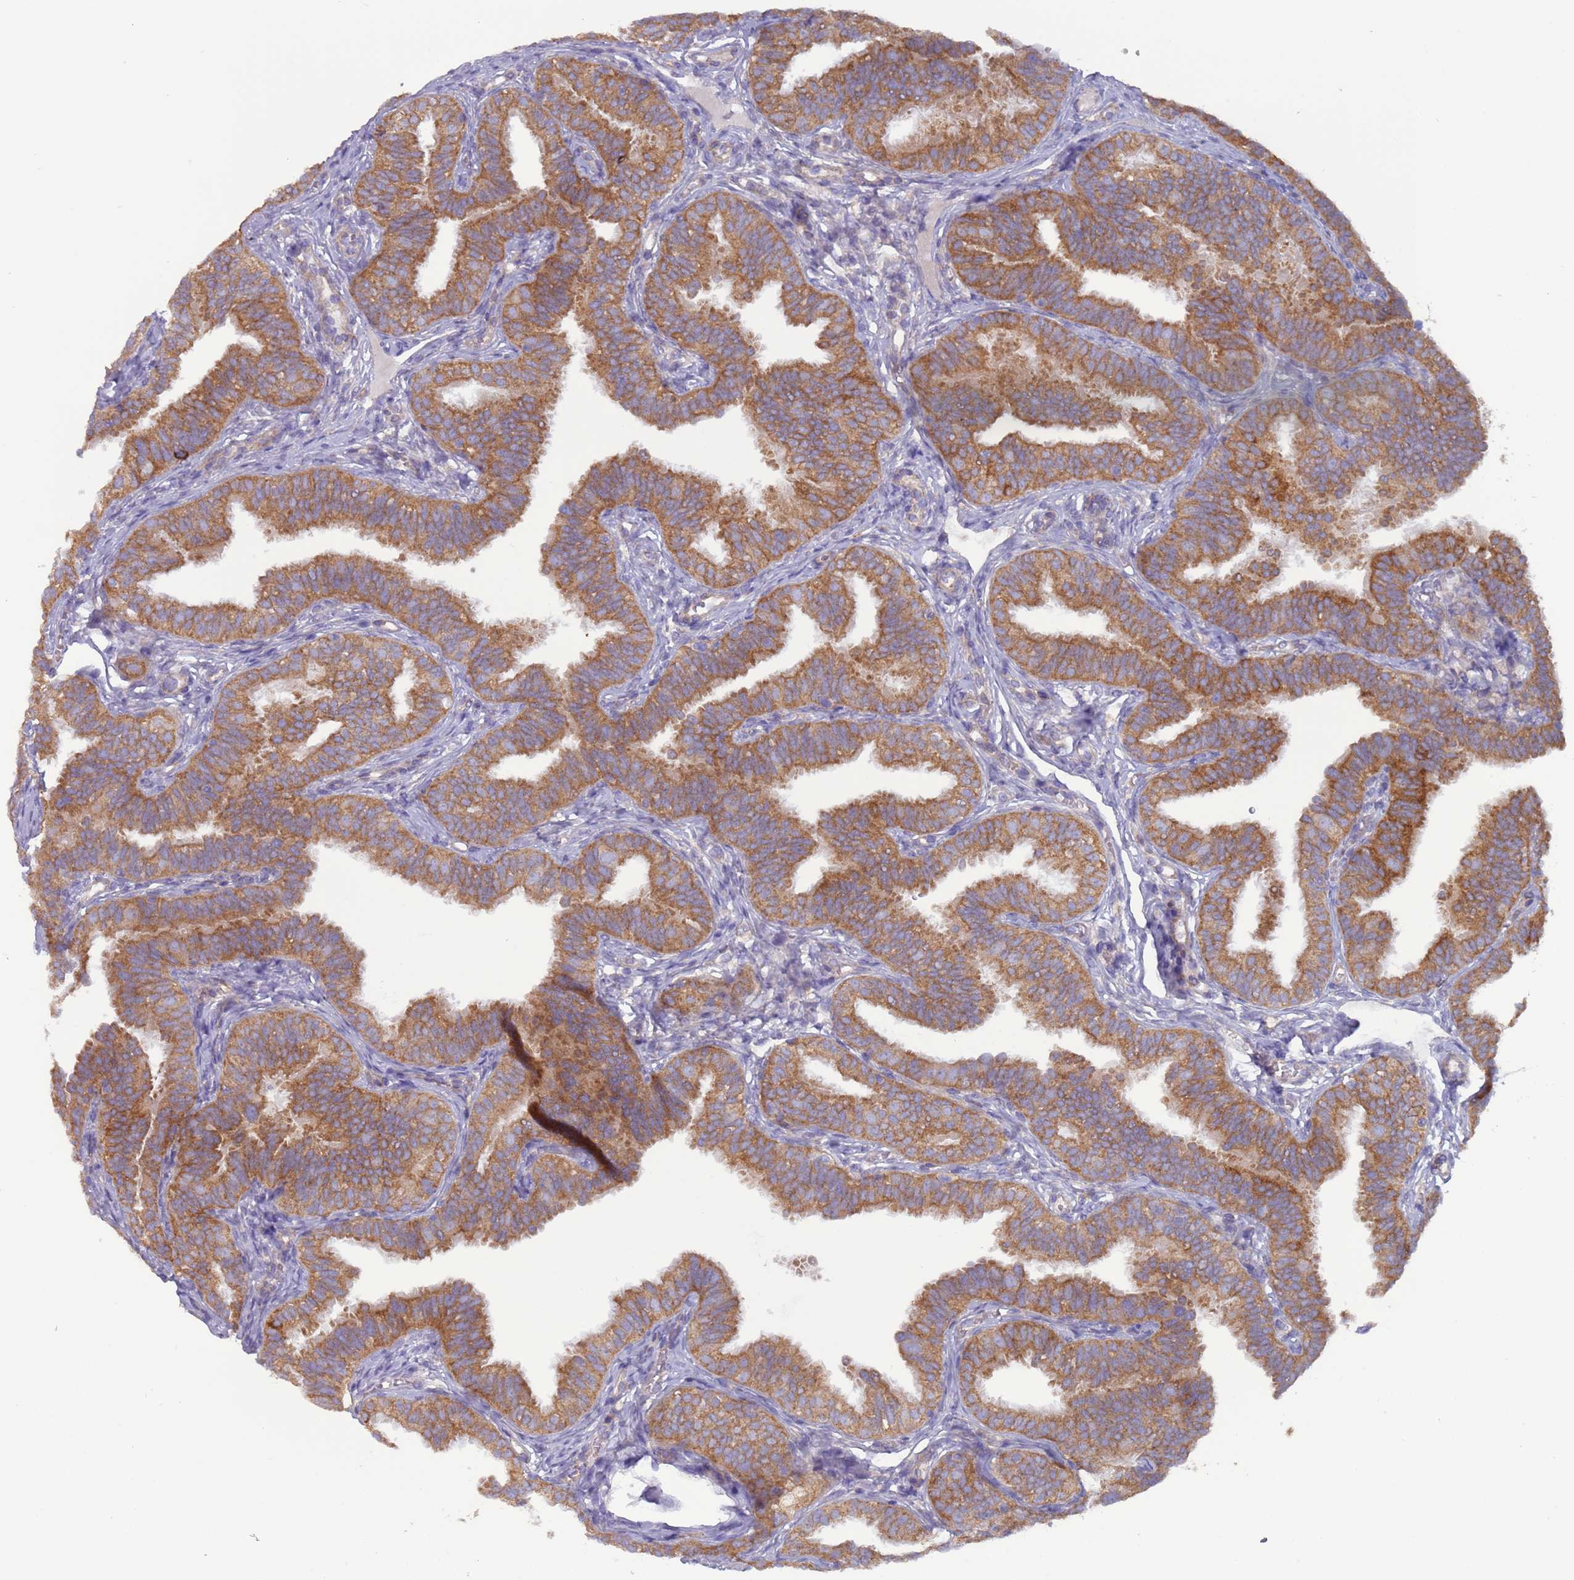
{"staining": {"intensity": "moderate", "quantity": ">75%", "location": "cytoplasmic/membranous"}, "tissue": "fallopian tube", "cell_type": "Glandular cells", "image_type": "normal", "snomed": [{"axis": "morphology", "description": "Normal tissue, NOS"}, {"axis": "topography", "description": "Fallopian tube"}], "caption": "Immunohistochemistry (DAB) staining of normal human fallopian tube exhibits moderate cytoplasmic/membranous protein staining in about >75% of glandular cells. The protein is stained brown, and the nuclei are stained in blue (DAB (3,3'-diaminobenzidine) IHC with brightfield microscopy, high magnification).", "gene": "UQCRQ", "patient": {"sex": "female", "age": 35}}